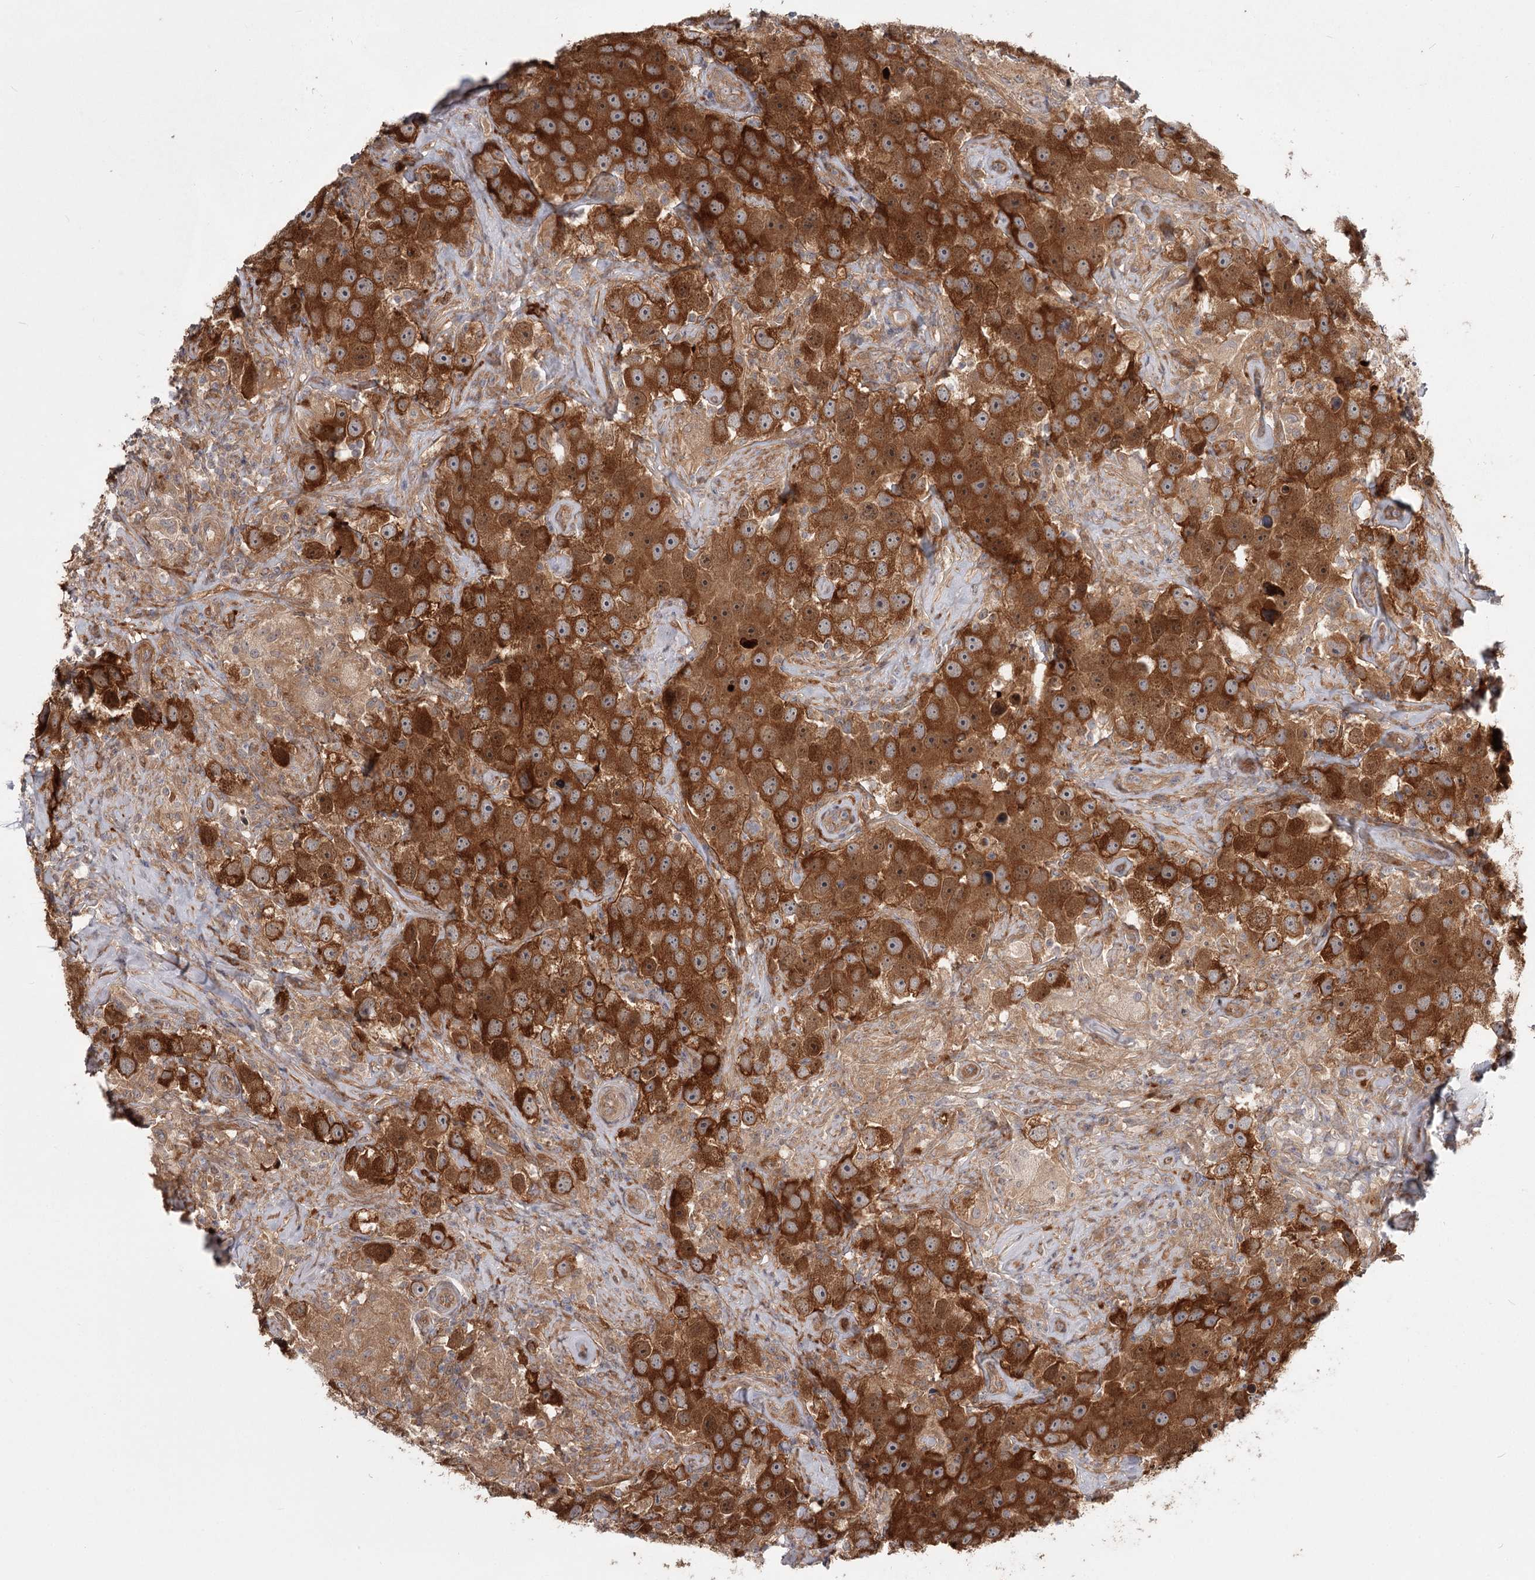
{"staining": {"intensity": "strong", "quantity": ">75%", "location": "cytoplasmic/membranous"}, "tissue": "testis cancer", "cell_type": "Tumor cells", "image_type": "cancer", "snomed": [{"axis": "morphology", "description": "Seminoma, NOS"}, {"axis": "topography", "description": "Testis"}], "caption": "A micrograph of seminoma (testis) stained for a protein exhibits strong cytoplasmic/membranous brown staining in tumor cells. (DAB IHC, brown staining for protein, blue staining for nuclei).", "gene": "CCNG2", "patient": {"sex": "male", "age": 49}}